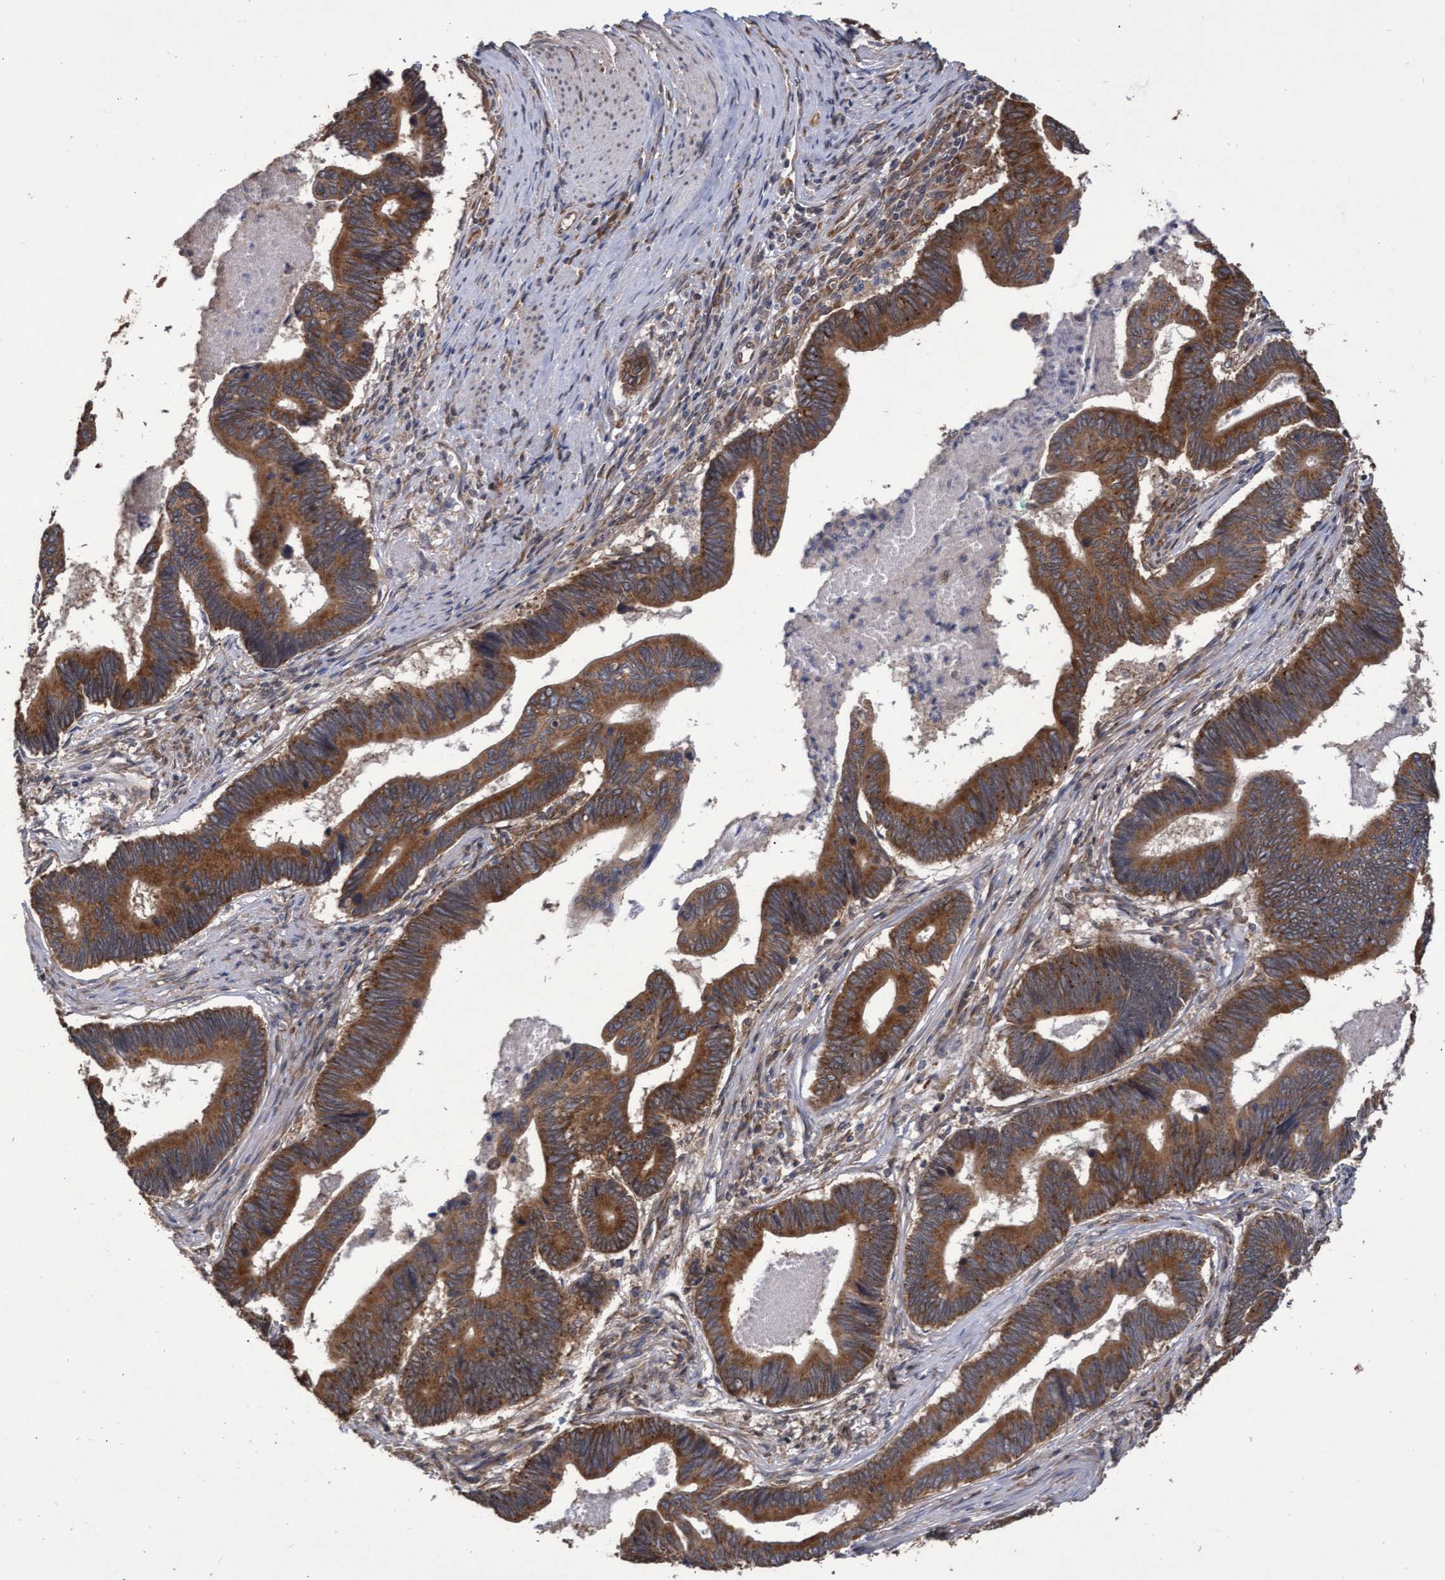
{"staining": {"intensity": "strong", "quantity": ">75%", "location": "cytoplasmic/membranous"}, "tissue": "pancreatic cancer", "cell_type": "Tumor cells", "image_type": "cancer", "snomed": [{"axis": "morphology", "description": "Adenocarcinoma, NOS"}, {"axis": "topography", "description": "Pancreas"}], "caption": "A brown stain shows strong cytoplasmic/membranous expression of a protein in adenocarcinoma (pancreatic) tumor cells.", "gene": "ABCF2", "patient": {"sex": "female", "age": 70}}